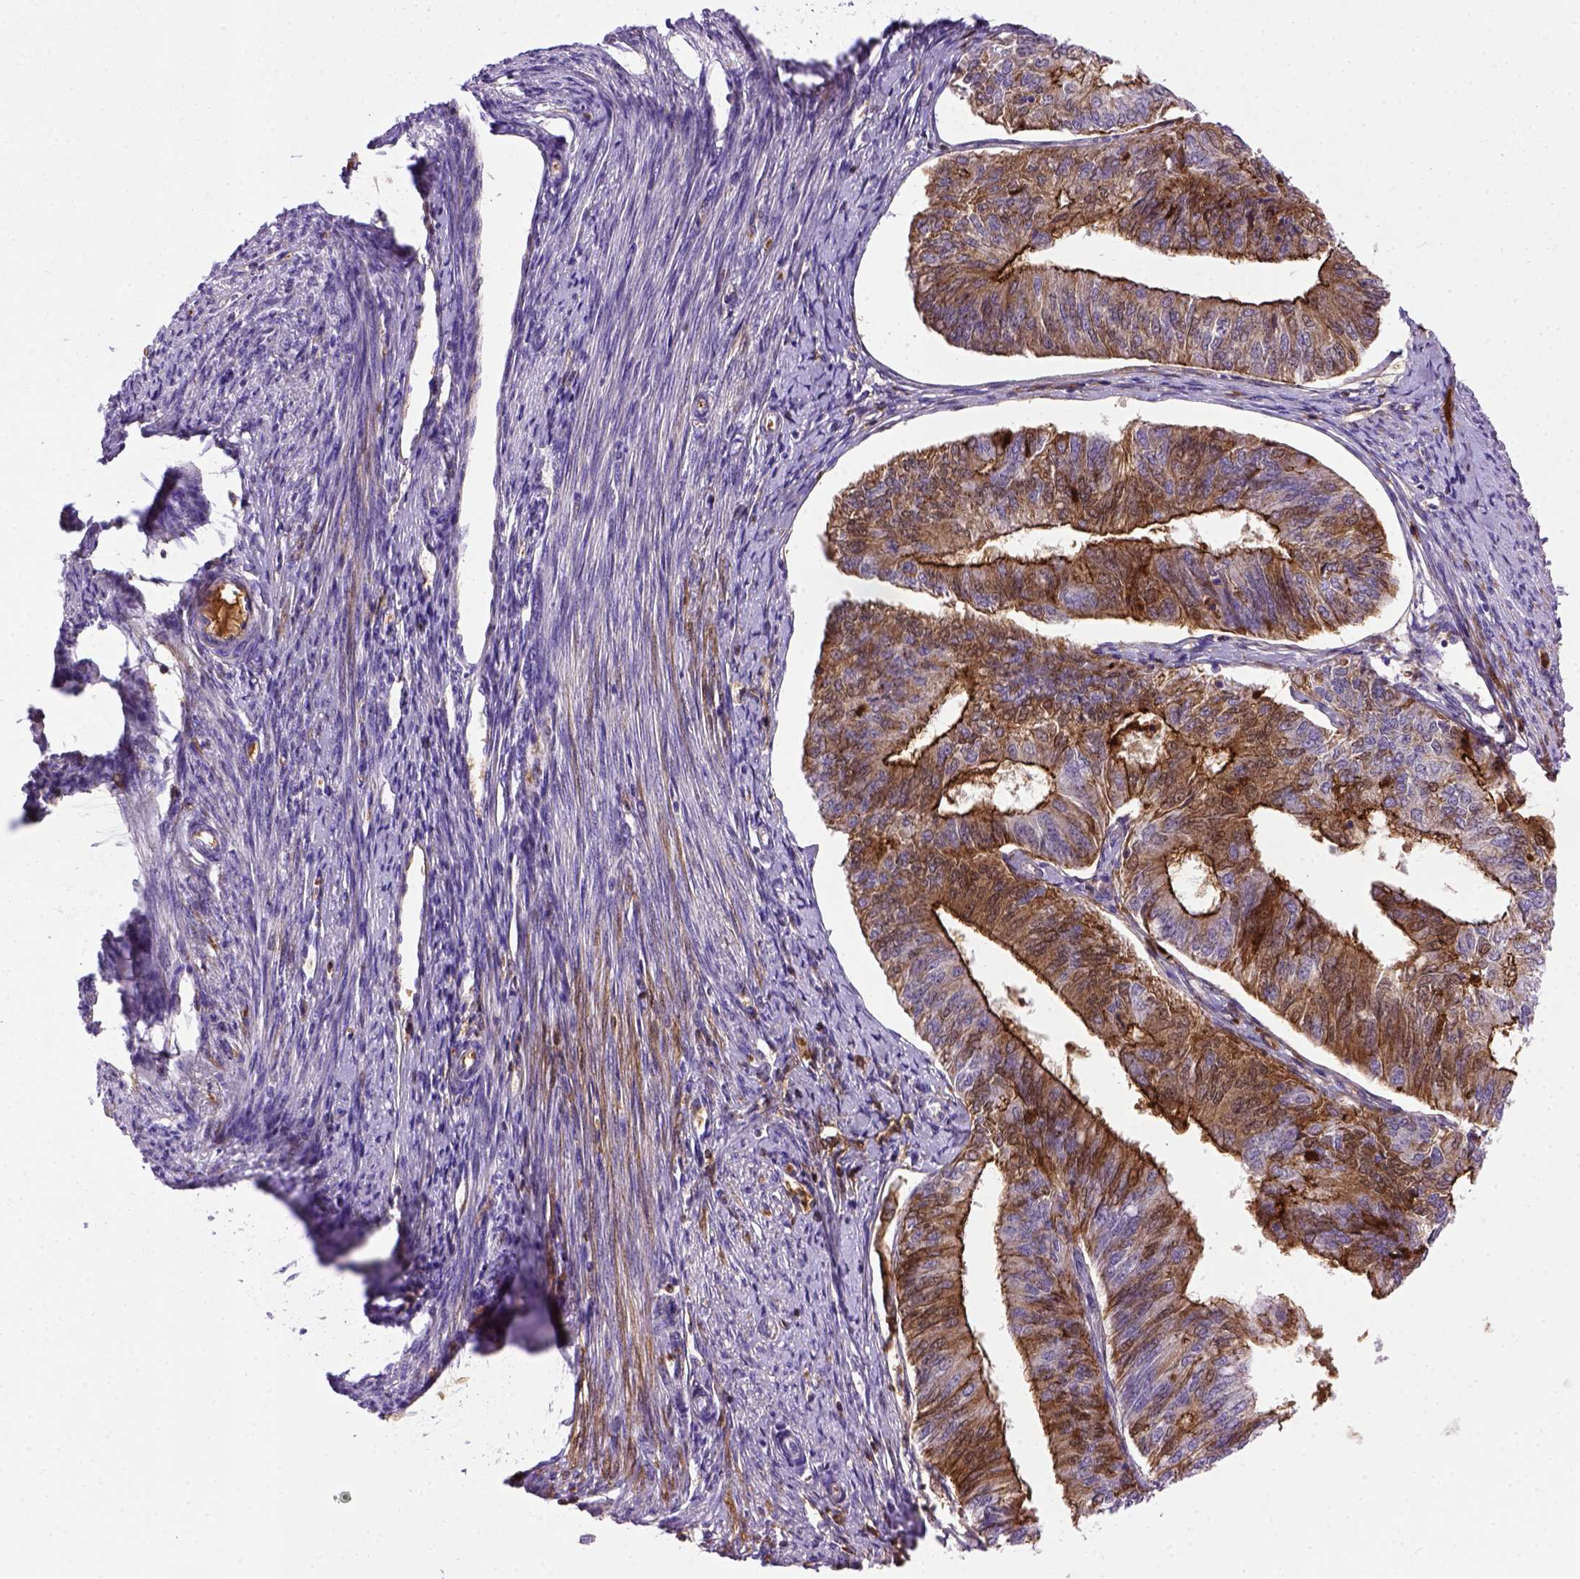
{"staining": {"intensity": "strong", "quantity": ">75%", "location": "cytoplasmic/membranous"}, "tissue": "endometrial cancer", "cell_type": "Tumor cells", "image_type": "cancer", "snomed": [{"axis": "morphology", "description": "Adenocarcinoma, NOS"}, {"axis": "topography", "description": "Endometrium"}], "caption": "Endometrial adenocarcinoma tissue exhibits strong cytoplasmic/membranous positivity in approximately >75% of tumor cells, visualized by immunohistochemistry.", "gene": "CDH1", "patient": {"sex": "female", "age": 58}}